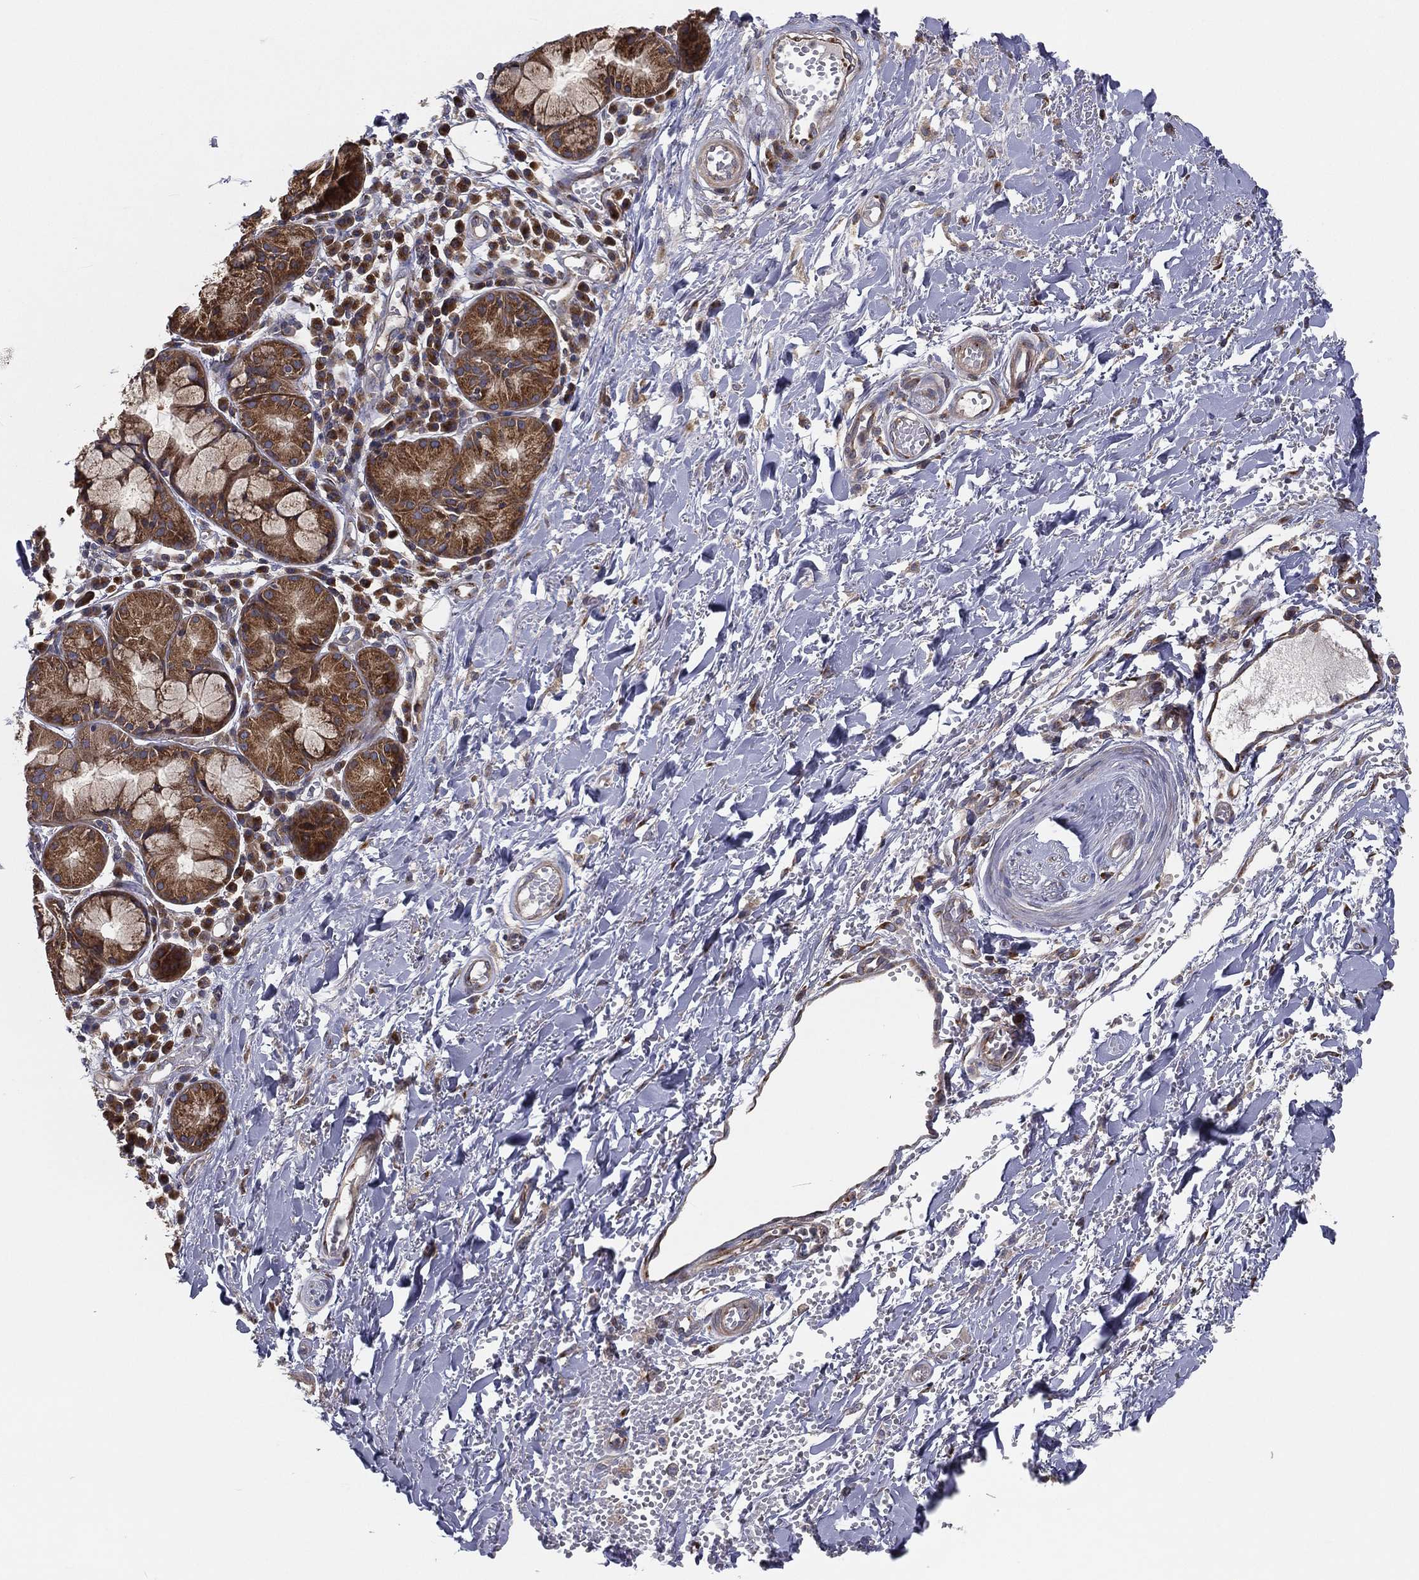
{"staining": {"intensity": "negative", "quantity": "none", "location": "none"}, "tissue": "adipose tissue", "cell_type": "Adipocytes", "image_type": "normal", "snomed": [{"axis": "morphology", "description": "Normal tissue, NOS"}, {"axis": "topography", "description": "Cartilage tissue"}], "caption": "Image shows no protein expression in adipocytes of normal adipose tissue. (IHC, brightfield microscopy, high magnification).", "gene": "EIF2B5", "patient": {"sex": "male", "age": 81}}